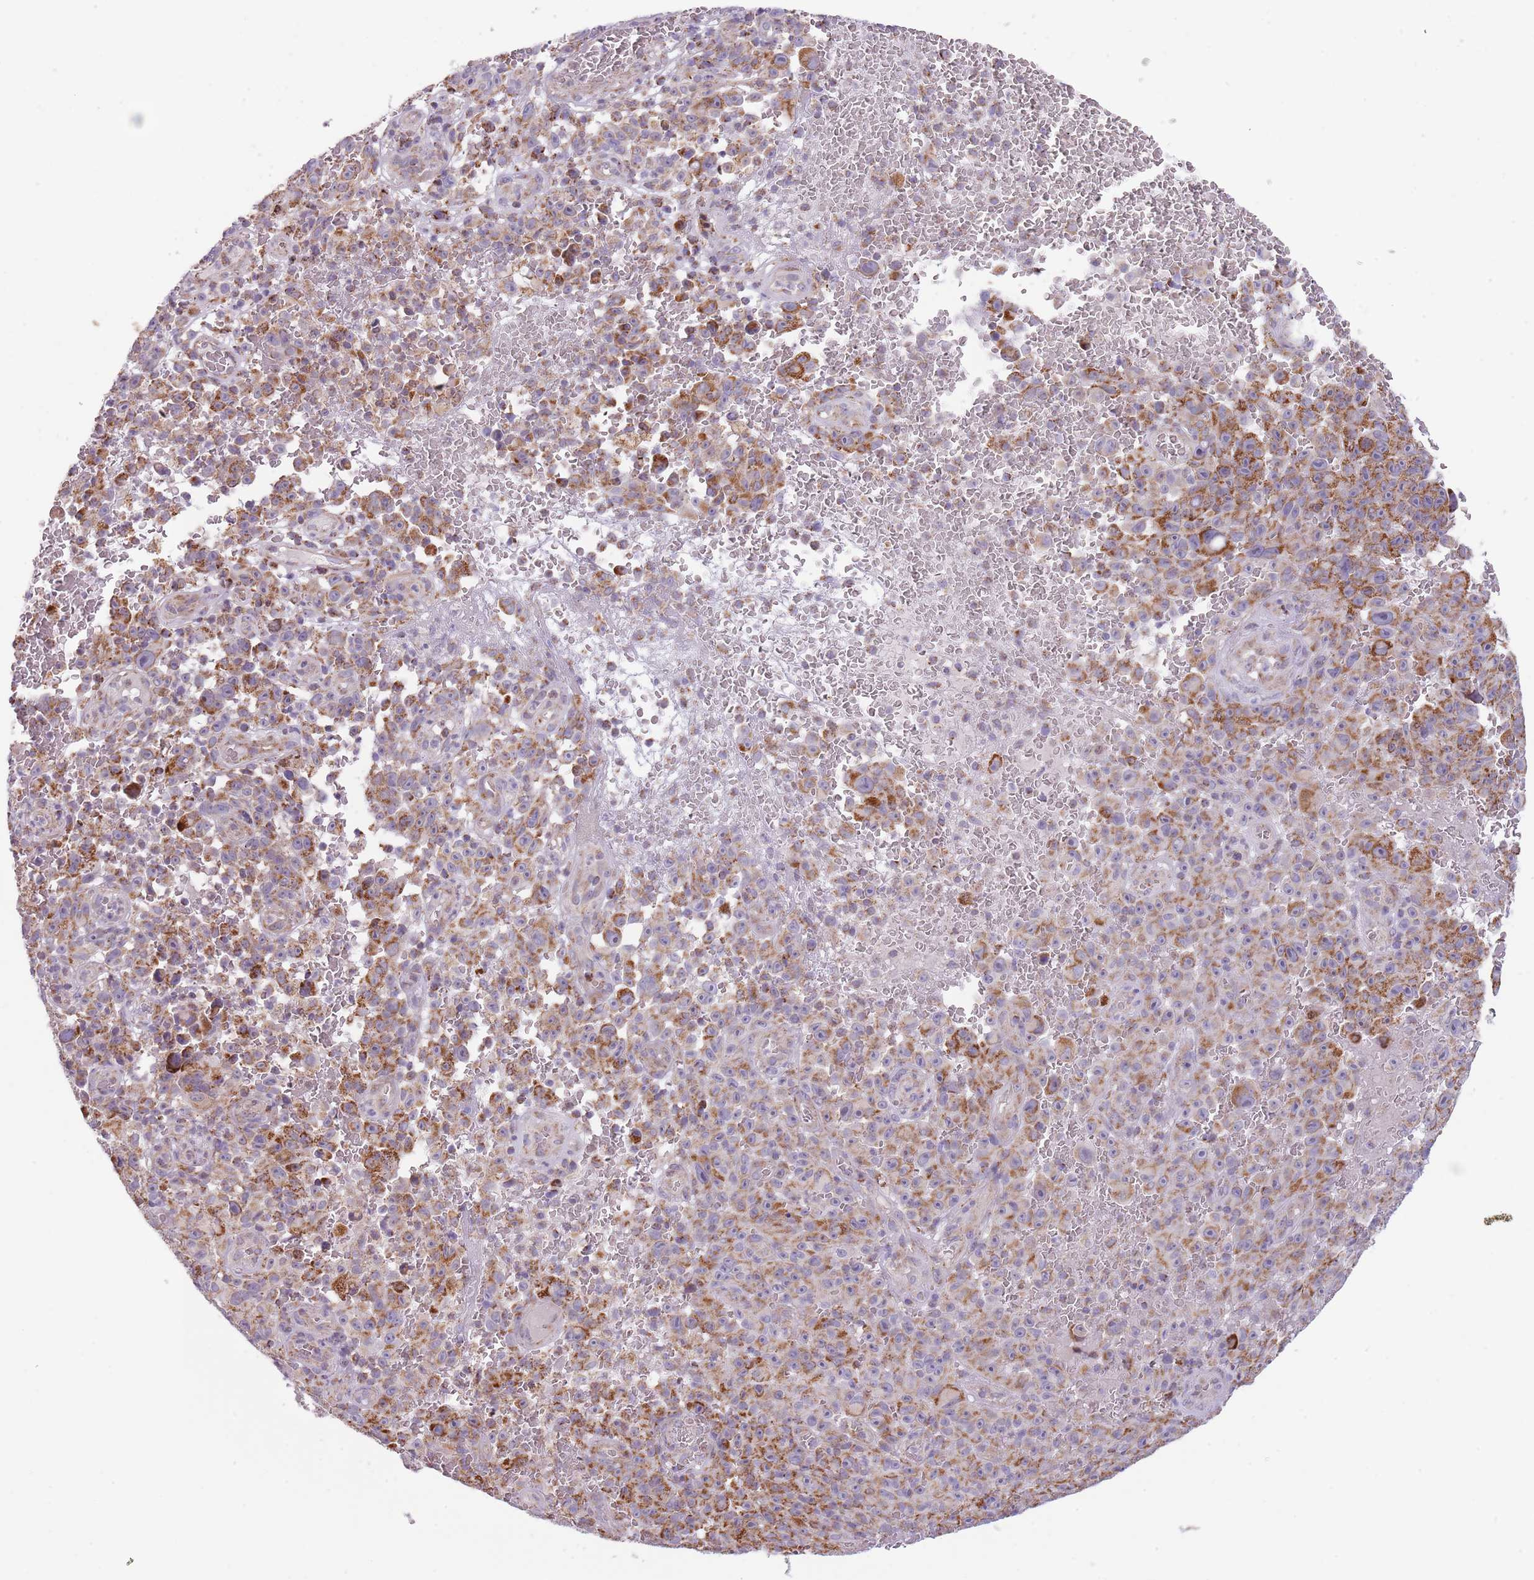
{"staining": {"intensity": "moderate", "quantity": ">75%", "location": "cytoplasmic/membranous"}, "tissue": "melanoma", "cell_type": "Tumor cells", "image_type": "cancer", "snomed": [{"axis": "morphology", "description": "Malignant melanoma, NOS"}, {"axis": "topography", "description": "Skin"}], "caption": "An immunohistochemistry (IHC) histopathology image of neoplastic tissue is shown. Protein staining in brown highlights moderate cytoplasmic/membranous positivity in malignant melanoma within tumor cells. (brown staining indicates protein expression, while blue staining denotes nuclei).", "gene": "LHX6", "patient": {"sex": "female", "age": 82}}